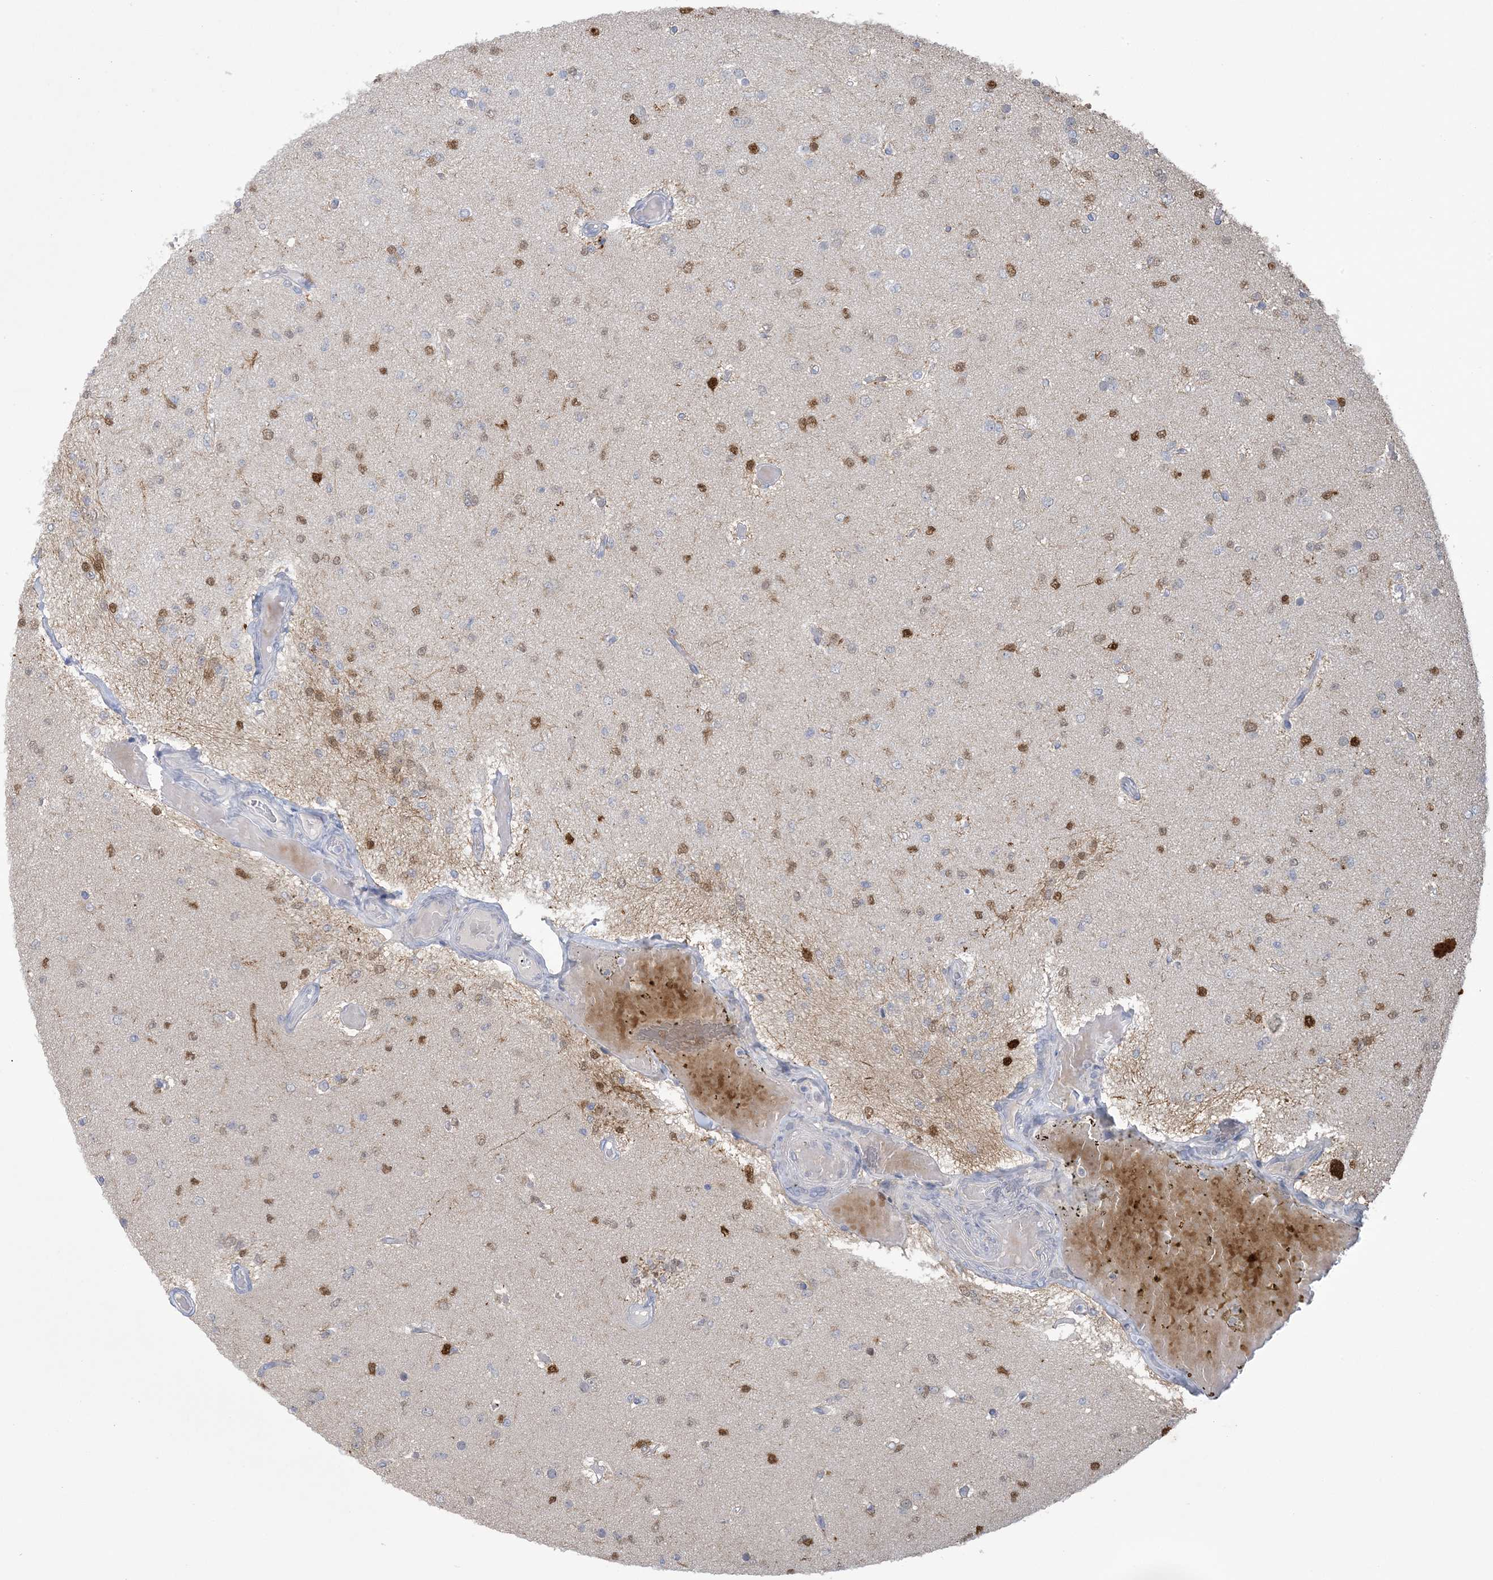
{"staining": {"intensity": "negative", "quantity": "none", "location": "none"}, "tissue": "glioma", "cell_type": "Tumor cells", "image_type": "cancer", "snomed": [{"axis": "morphology", "description": "Glioma, malignant, Low grade"}, {"axis": "topography", "description": "Brain"}], "caption": "Tumor cells show no significant expression in glioma.", "gene": "HMGCS1", "patient": {"sex": "female", "age": 22}}